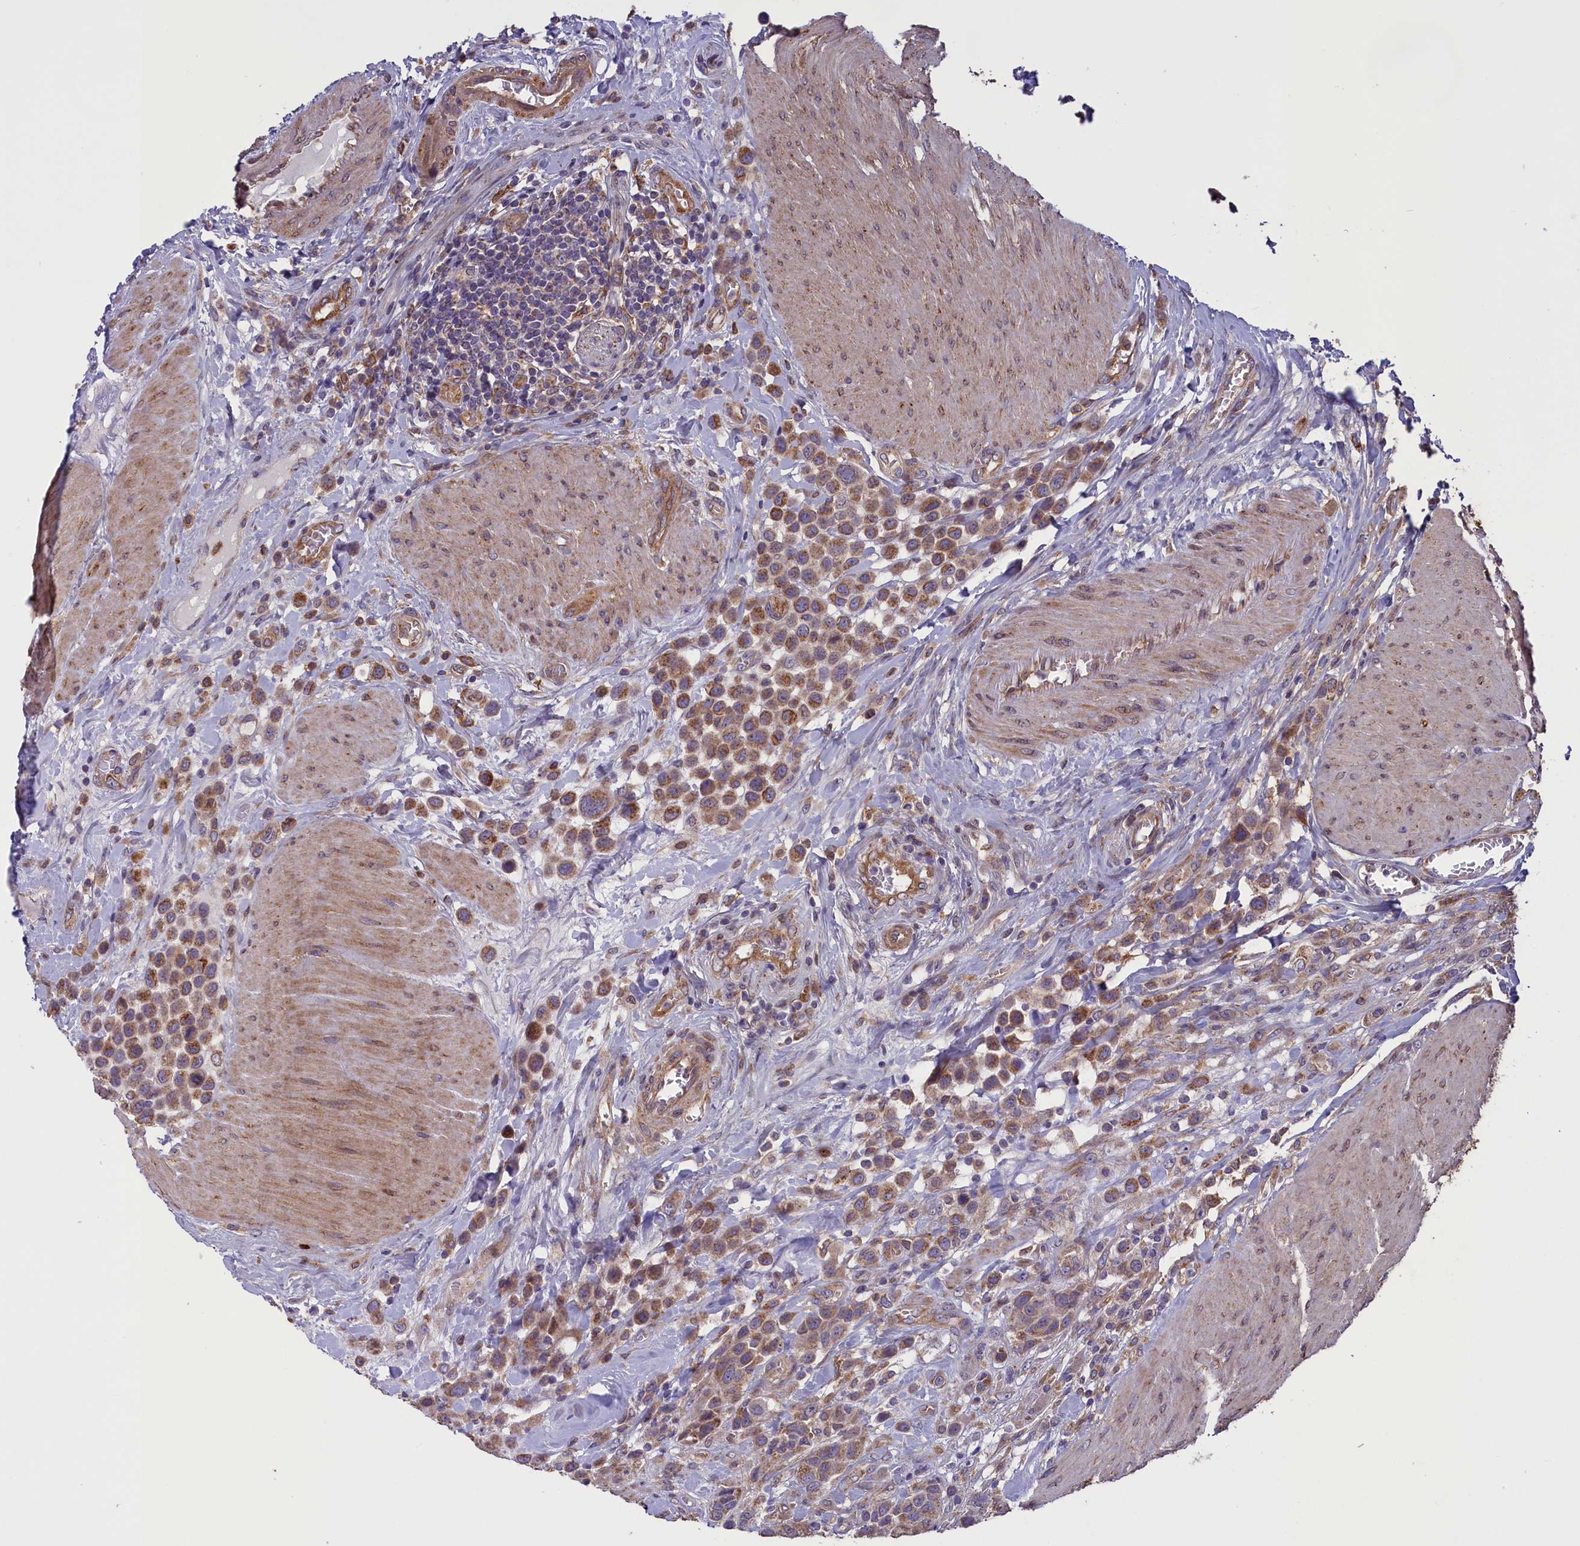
{"staining": {"intensity": "moderate", "quantity": ">75%", "location": "cytoplasmic/membranous"}, "tissue": "urothelial cancer", "cell_type": "Tumor cells", "image_type": "cancer", "snomed": [{"axis": "morphology", "description": "Urothelial carcinoma, High grade"}, {"axis": "topography", "description": "Urinary bladder"}], "caption": "This is a histology image of IHC staining of urothelial cancer, which shows moderate staining in the cytoplasmic/membranous of tumor cells.", "gene": "ACAD8", "patient": {"sex": "male", "age": 50}}